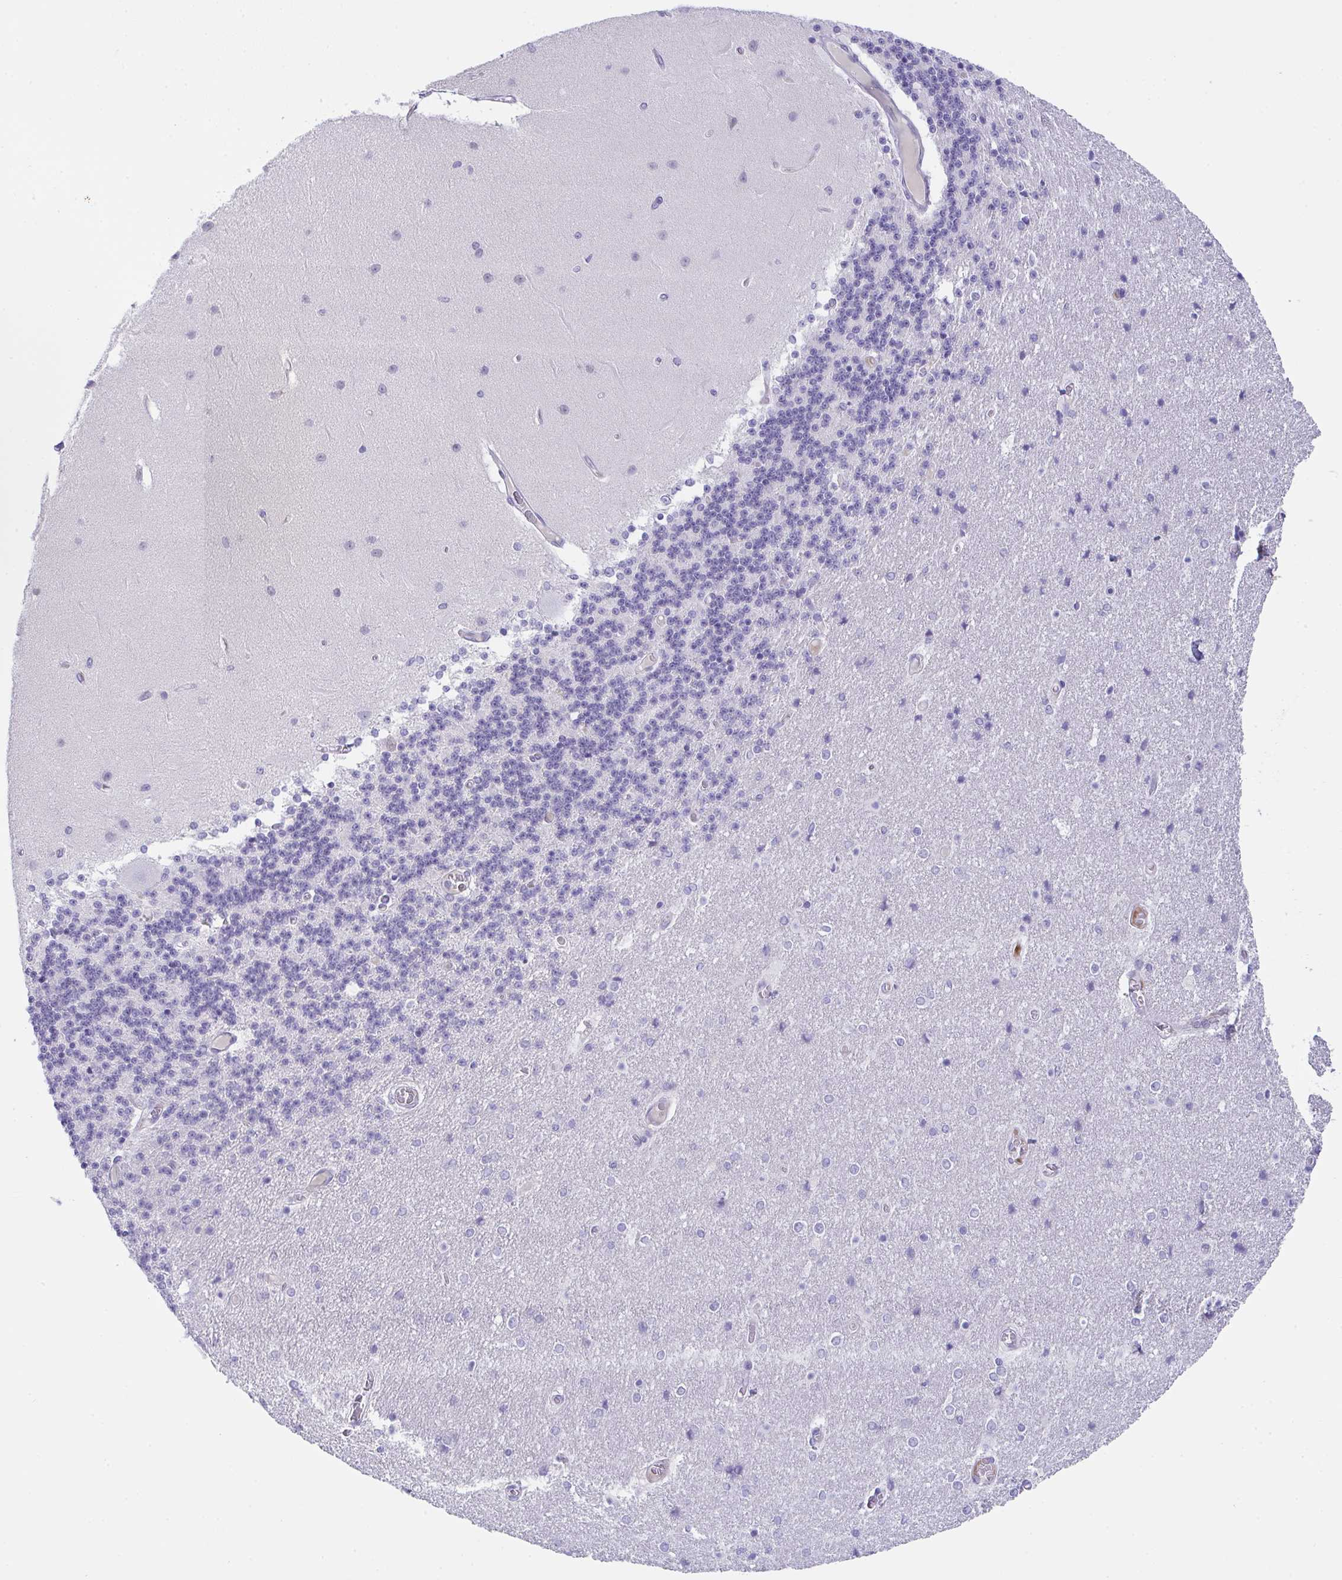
{"staining": {"intensity": "negative", "quantity": "none", "location": "none"}, "tissue": "cerebellum", "cell_type": "Cells in granular layer", "image_type": "normal", "snomed": [{"axis": "morphology", "description": "Normal tissue, NOS"}, {"axis": "topography", "description": "Cerebellum"}], "caption": "The immunohistochemistry image has no significant staining in cells in granular layer of cerebellum.", "gene": "KMT2E", "patient": {"sex": "female", "age": 54}}